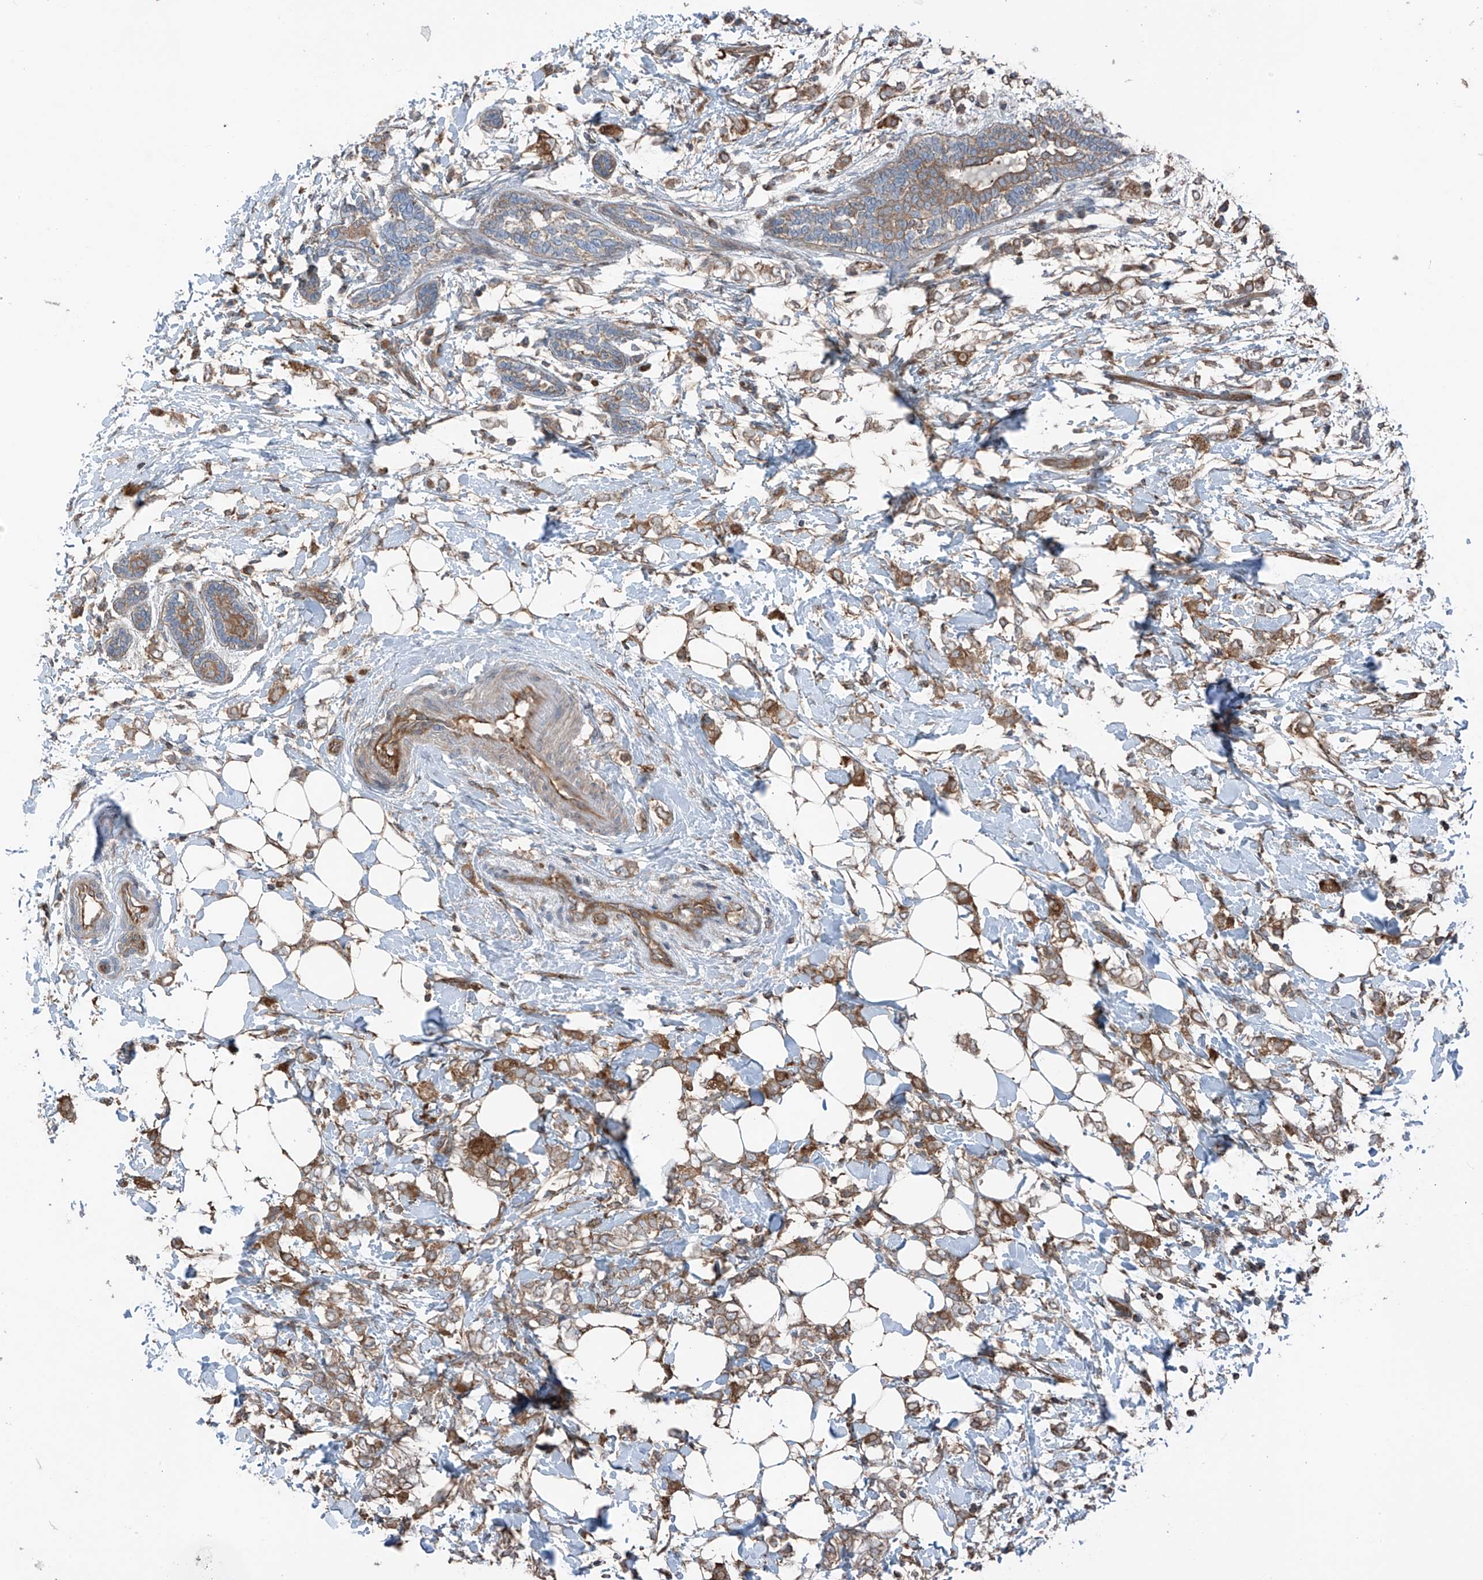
{"staining": {"intensity": "moderate", "quantity": ">75%", "location": "cytoplasmic/membranous"}, "tissue": "breast cancer", "cell_type": "Tumor cells", "image_type": "cancer", "snomed": [{"axis": "morphology", "description": "Normal tissue, NOS"}, {"axis": "morphology", "description": "Lobular carcinoma"}, {"axis": "topography", "description": "Breast"}], "caption": "A high-resolution micrograph shows immunohistochemistry (IHC) staining of breast cancer, which demonstrates moderate cytoplasmic/membranous expression in about >75% of tumor cells. (DAB = brown stain, brightfield microscopy at high magnification).", "gene": "TXNDC9", "patient": {"sex": "female", "age": 47}}